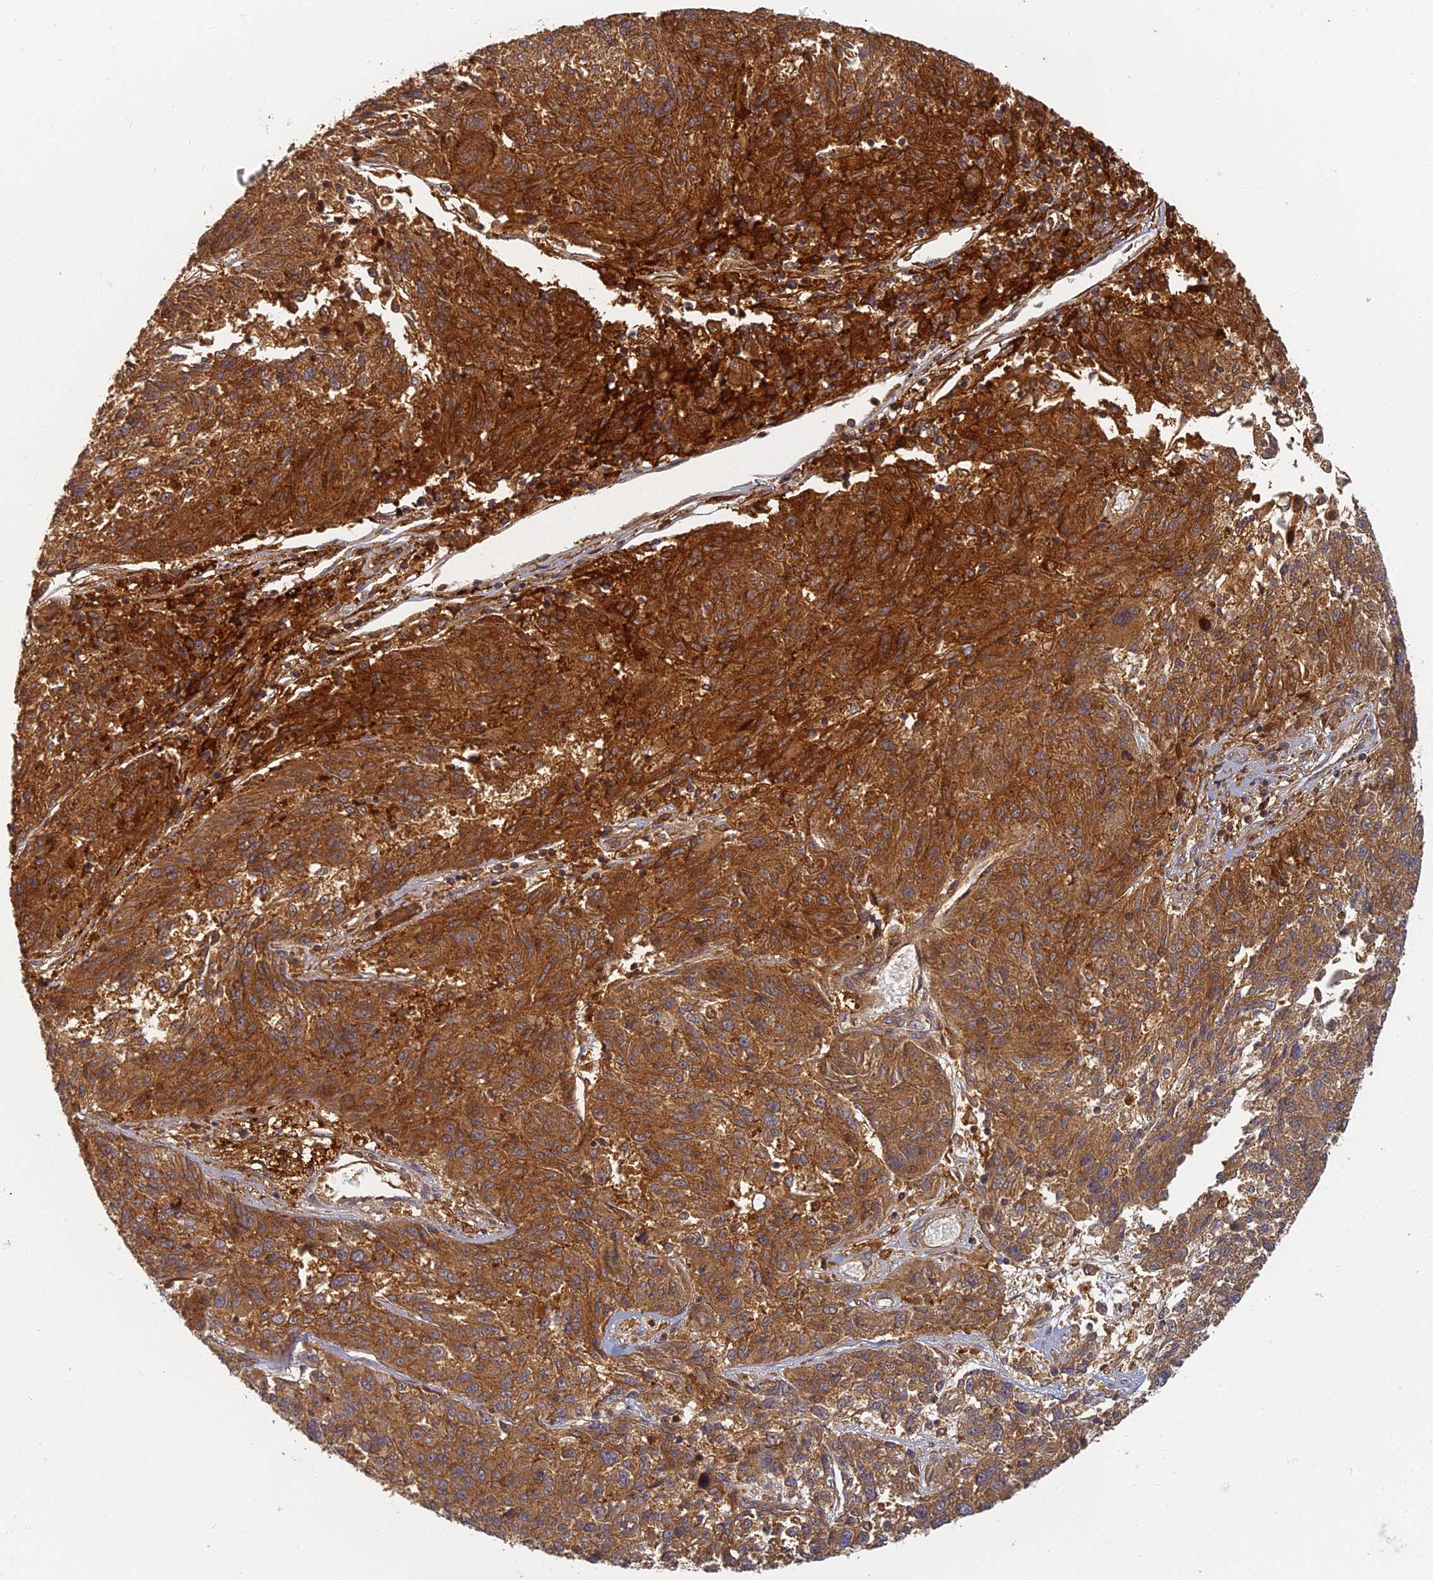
{"staining": {"intensity": "strong", "quantity": ">75%", "location": "cytoplasmic/membranous"}, "tissue": "melanoma", "cell_type": "Tumor cells", "image_type": "cancer", "snomed": [{"axis": "morphology", "description": "Malignant melanoma, NOS"}, {"axis": "topography", "description": "Skin"}], "caption": "Immunohistochemistry (IHC) histopathology image of neoplastic tissue: malignant melanoma stained using immunohistochemistry (IHC) reveals high levels of strong protein expression localized specifically in the cytoplasmic/membranous of tumor cells, appearing as a cytoplasmic/membranous brown color.", "gene": "INO80D", "patient": {"sex": "male", "age": 53}}